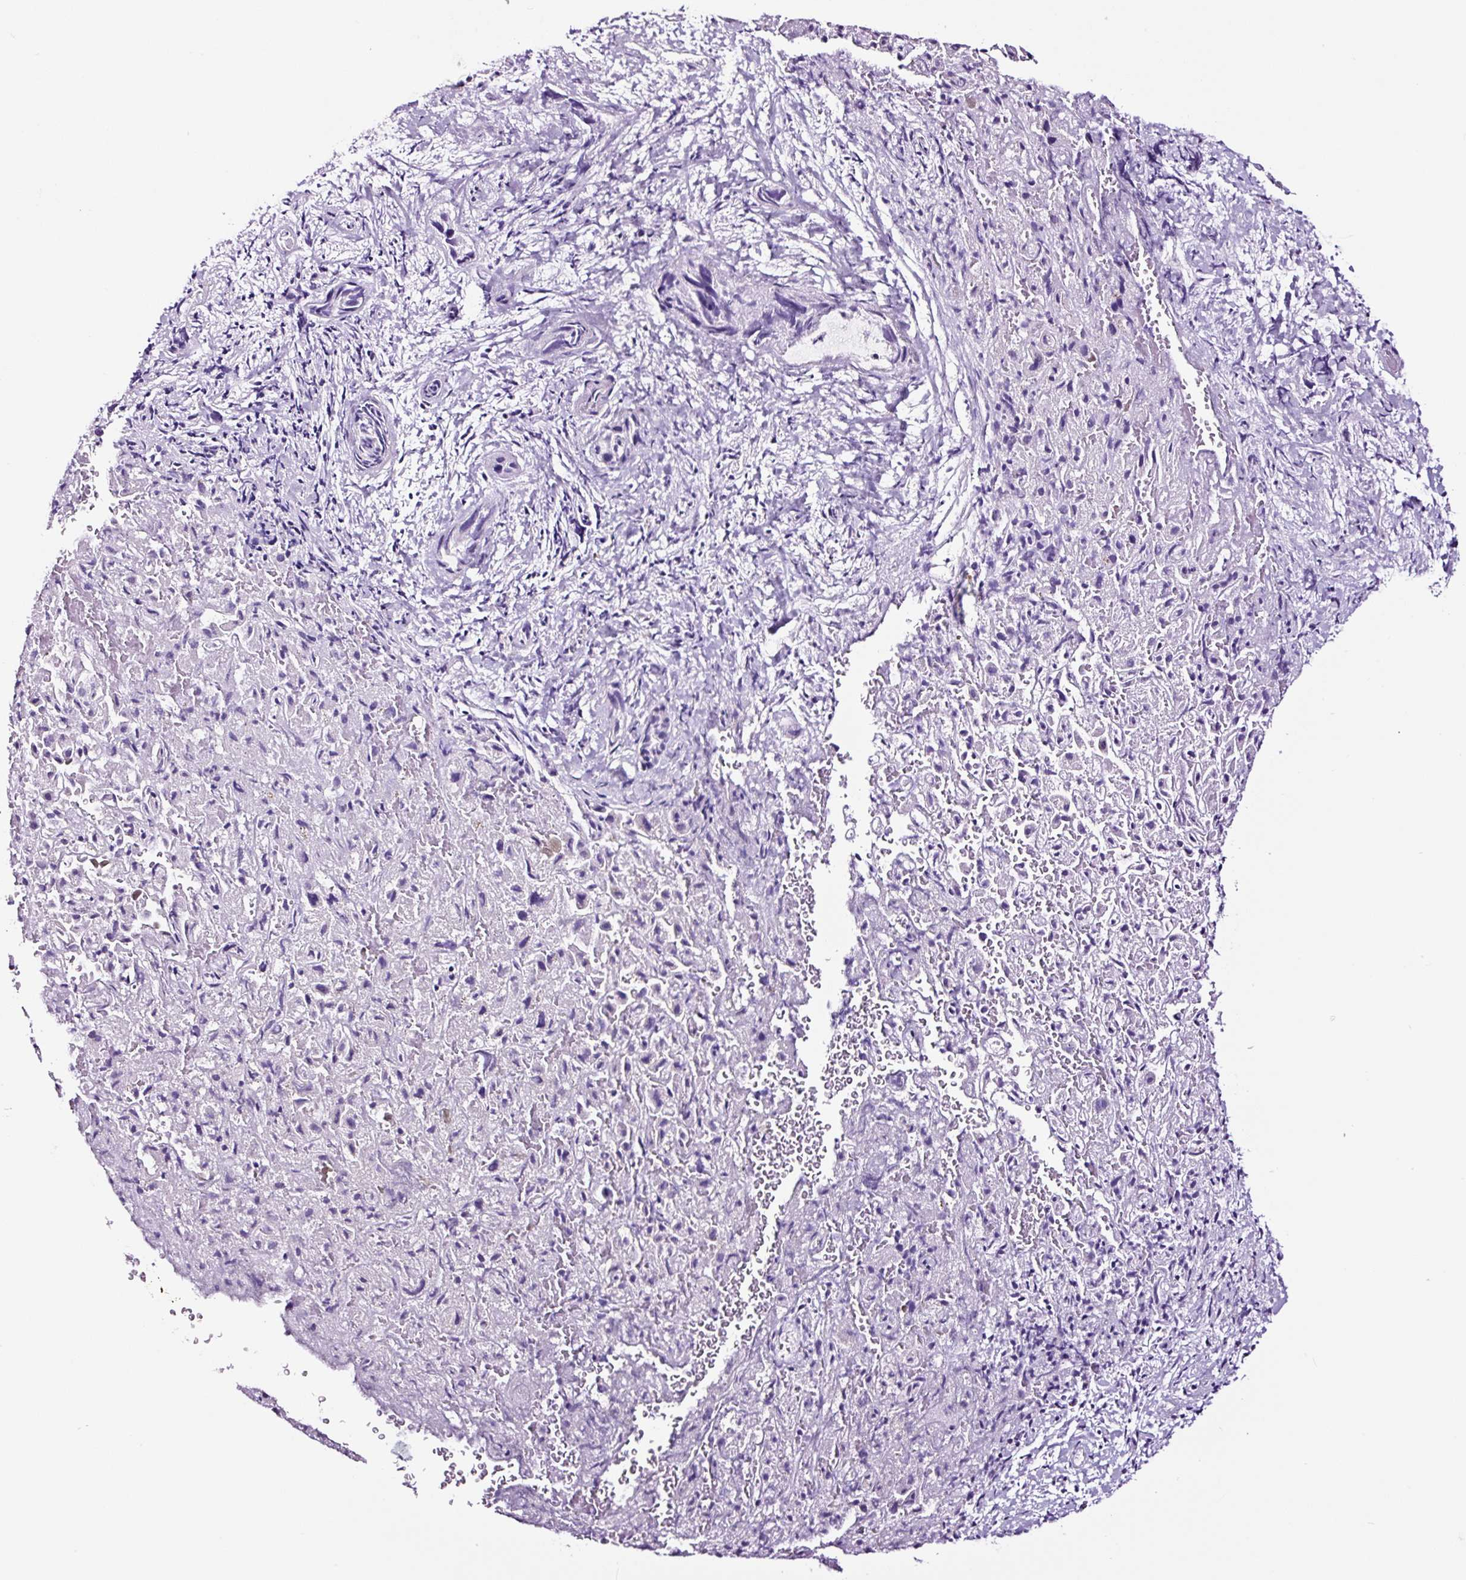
{"staining": {"intensity": "negative", "quantity": "none", "location": "none"}, "tissue": "liver cancer", "cell_type": "Tumor cells", "image_type": "cancer", "snomed": [{"axis": "morphology", "description": "Cholangiocarcinoma"}, {"axis": "topography", "description": "Liver"}], "caption": "Tumor cells are negative for protein expression in human liver cholangiocarcinoma.", "gene": "FBXL7", "patient": {"sex": "female", "age": 52}}